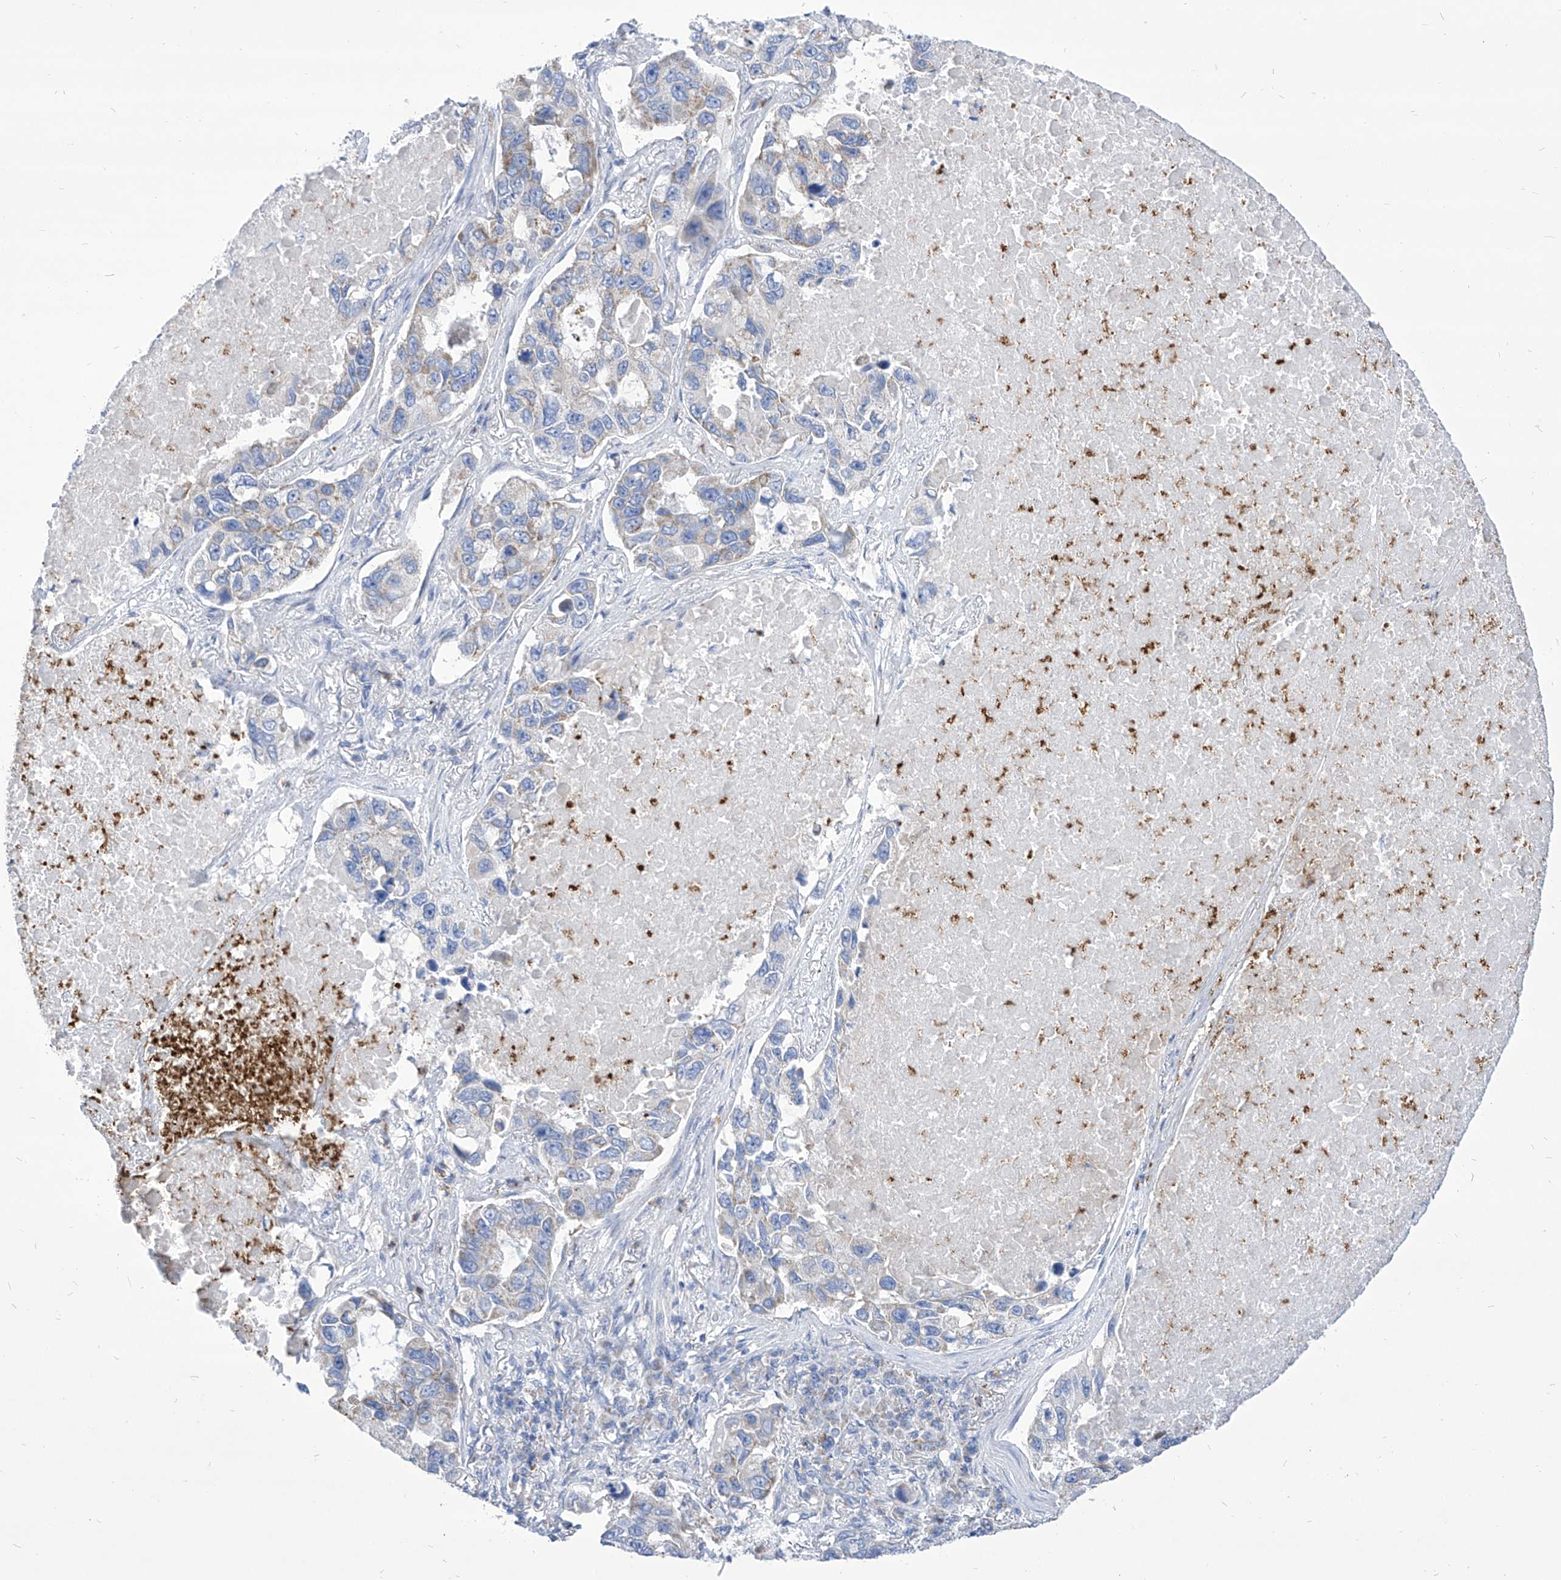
{"staining": {"intensity": "negative", "quantity": "none", "location": "none"}, "tissue": "lung cancer", "cell_type": "Tumor cells", "image_type": "cancer", "snomed": [{"axis": "morphology", "description": "Adenocarcinoma, NOS"}, {"axis": "topography", "description": "Lung"}], "caption": "Immunohistochemical staining of human adenocarcinoma (lung) shows no significant positivity in tumor cells.", "gene": "COQ3", "patient": {"sex": "male", "age": 64}}